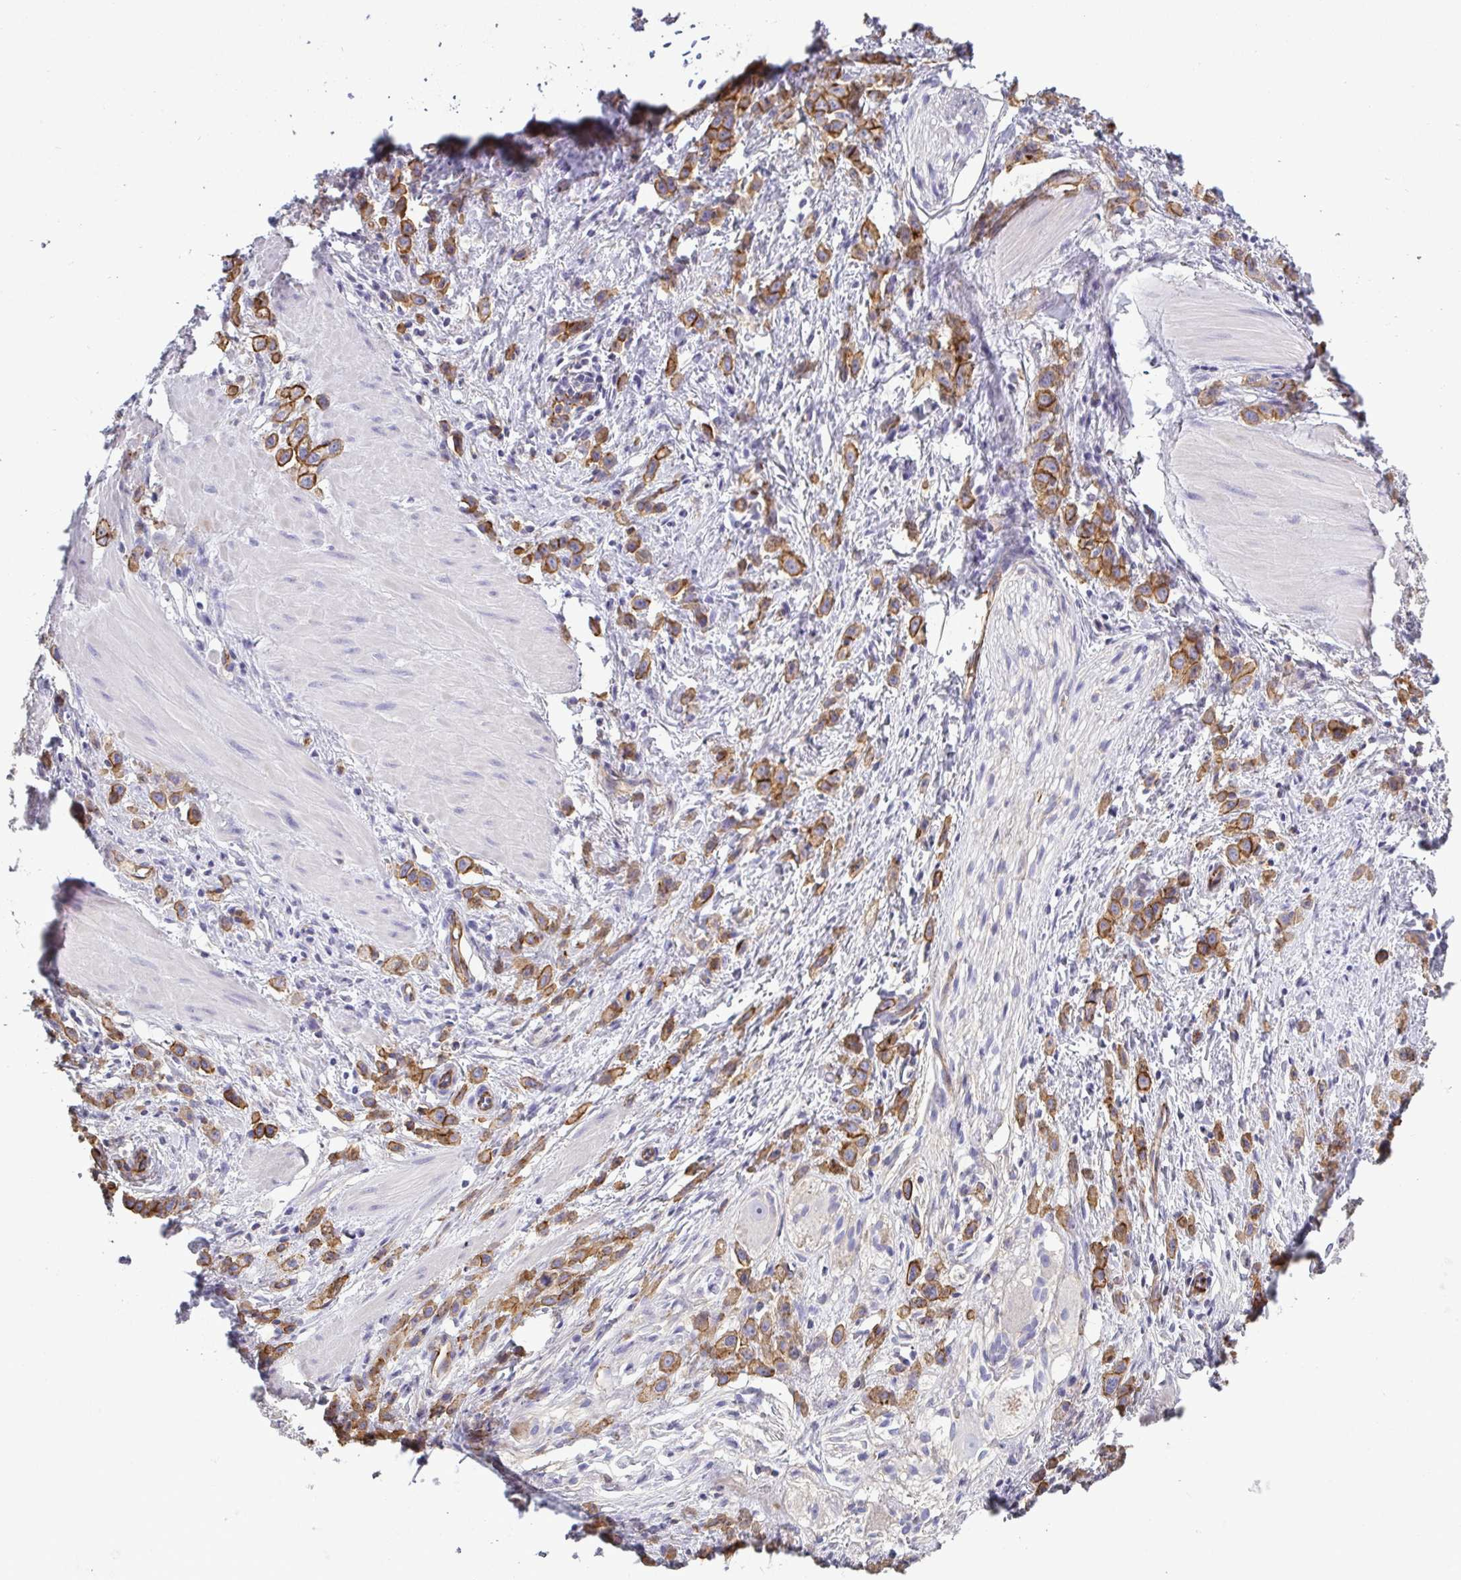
{"staining": {"intensity": "moderate", "quantity": ">75%", "location": "cytoplasmic/membranous"}, "tissue": "stomach cancer", "cell_type": "Tumor cells", "image_type": "cancer", "snomed": [{"axis": "morphology", "description": "Adenocarcinoma, NOS"}, {"axis": "topography", "description": "Stomach"}], "caption": "Adenocarcinoma (stomach) stained for a protein exhibits moderate cytoplasmic/membranous positivity in tumor cells. Using DAB (brown) and hematoxylin (blue) stains, captured at high magnification using brightfield microscopy.", "gene": "LIMA1", "patient": {"sex": "male", "age": 47}}